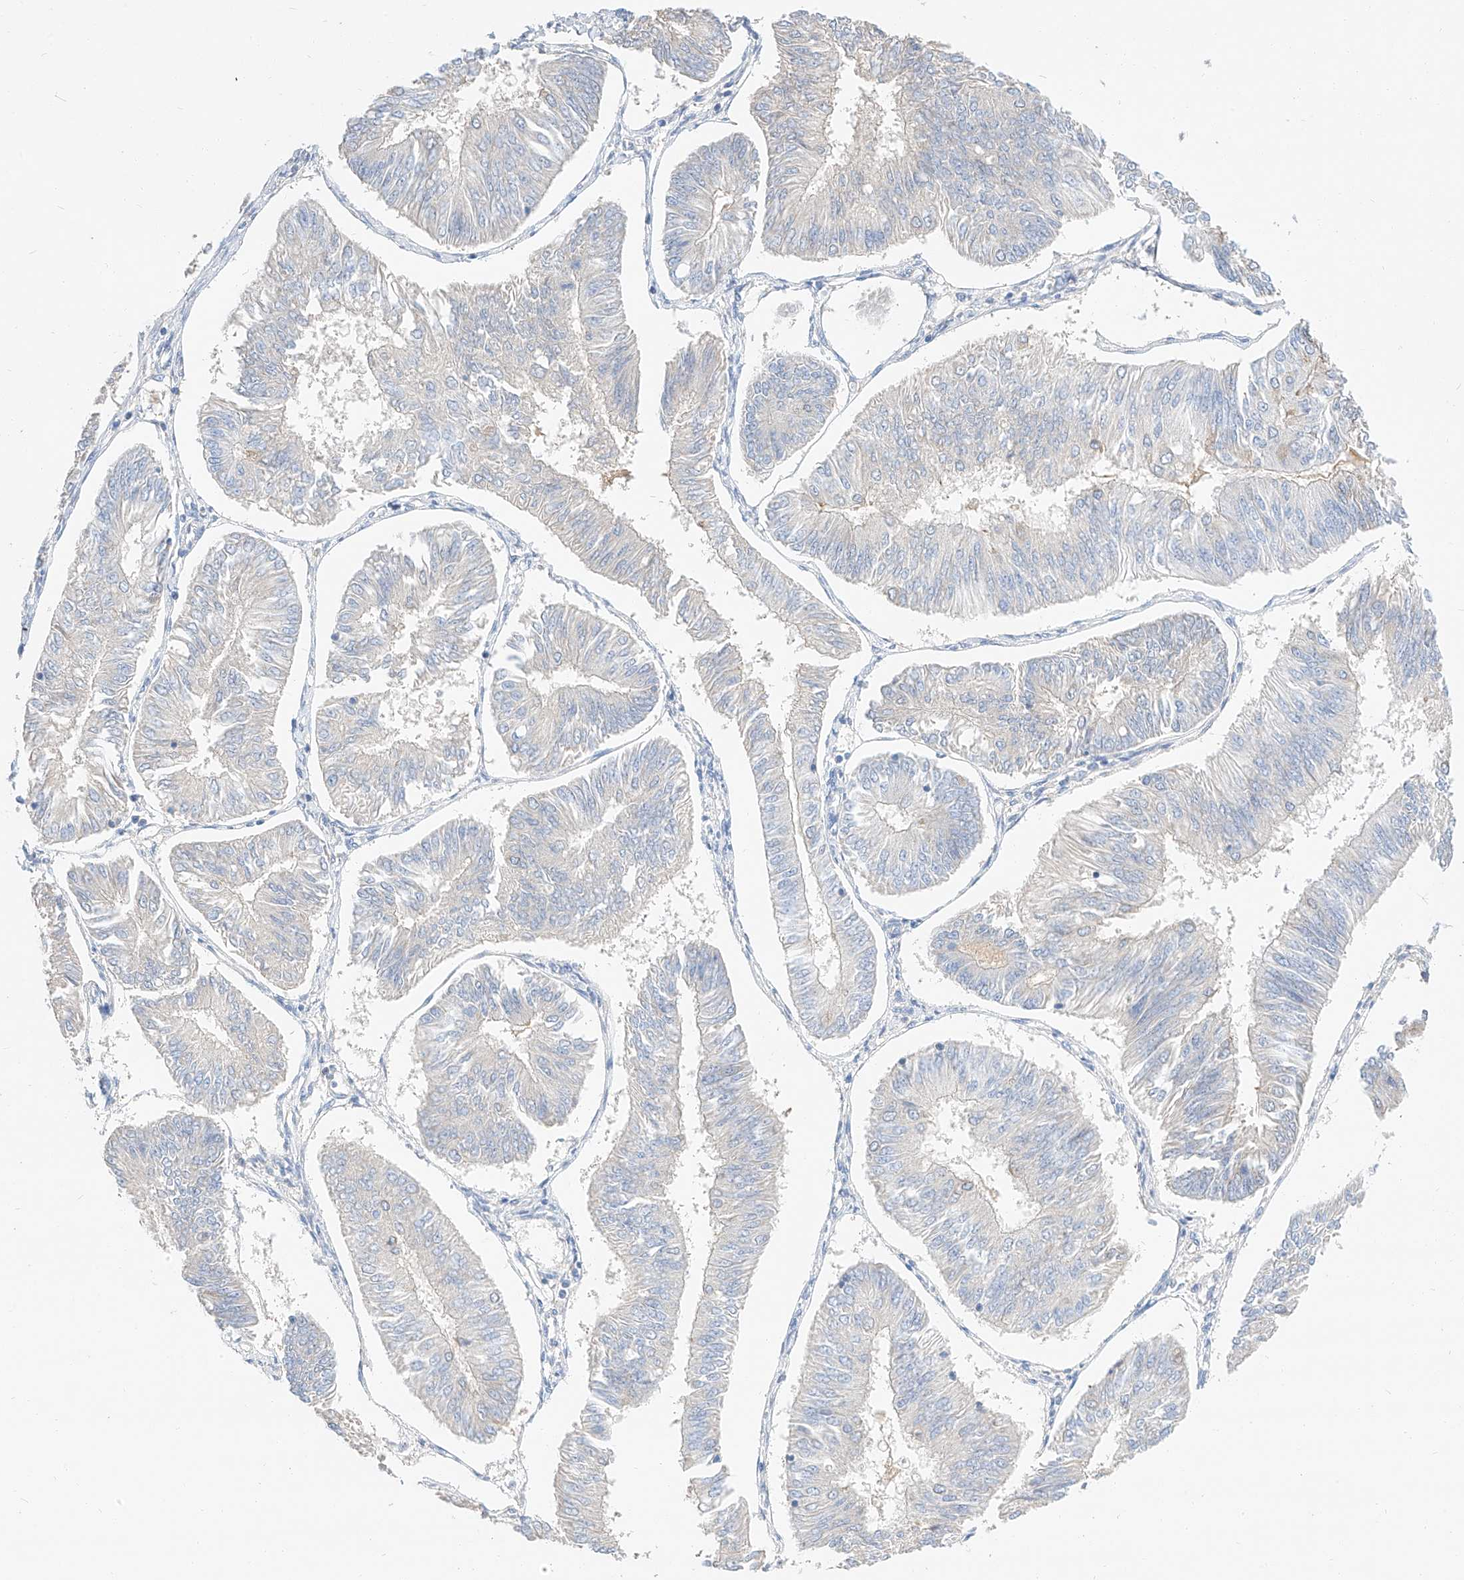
{"staining": {"intensity": "negative", "quantity": "none", "location": "none"}, "tissue": "endometrial cancer", "cell_type": "Tumor cells", "image_type": "cancer", "snomed": [{"axis": "morphology", "description": "Adenocarcinoma, NOS"}, {"axis": "topography", "description": "Endometrium"}], "caption": "Micrograph shows no protein staining in tumor cells of endometrial adenocarcinoma tissue.", "gene": "MAP7", "patient": {"sex": "female", "age": 58}}